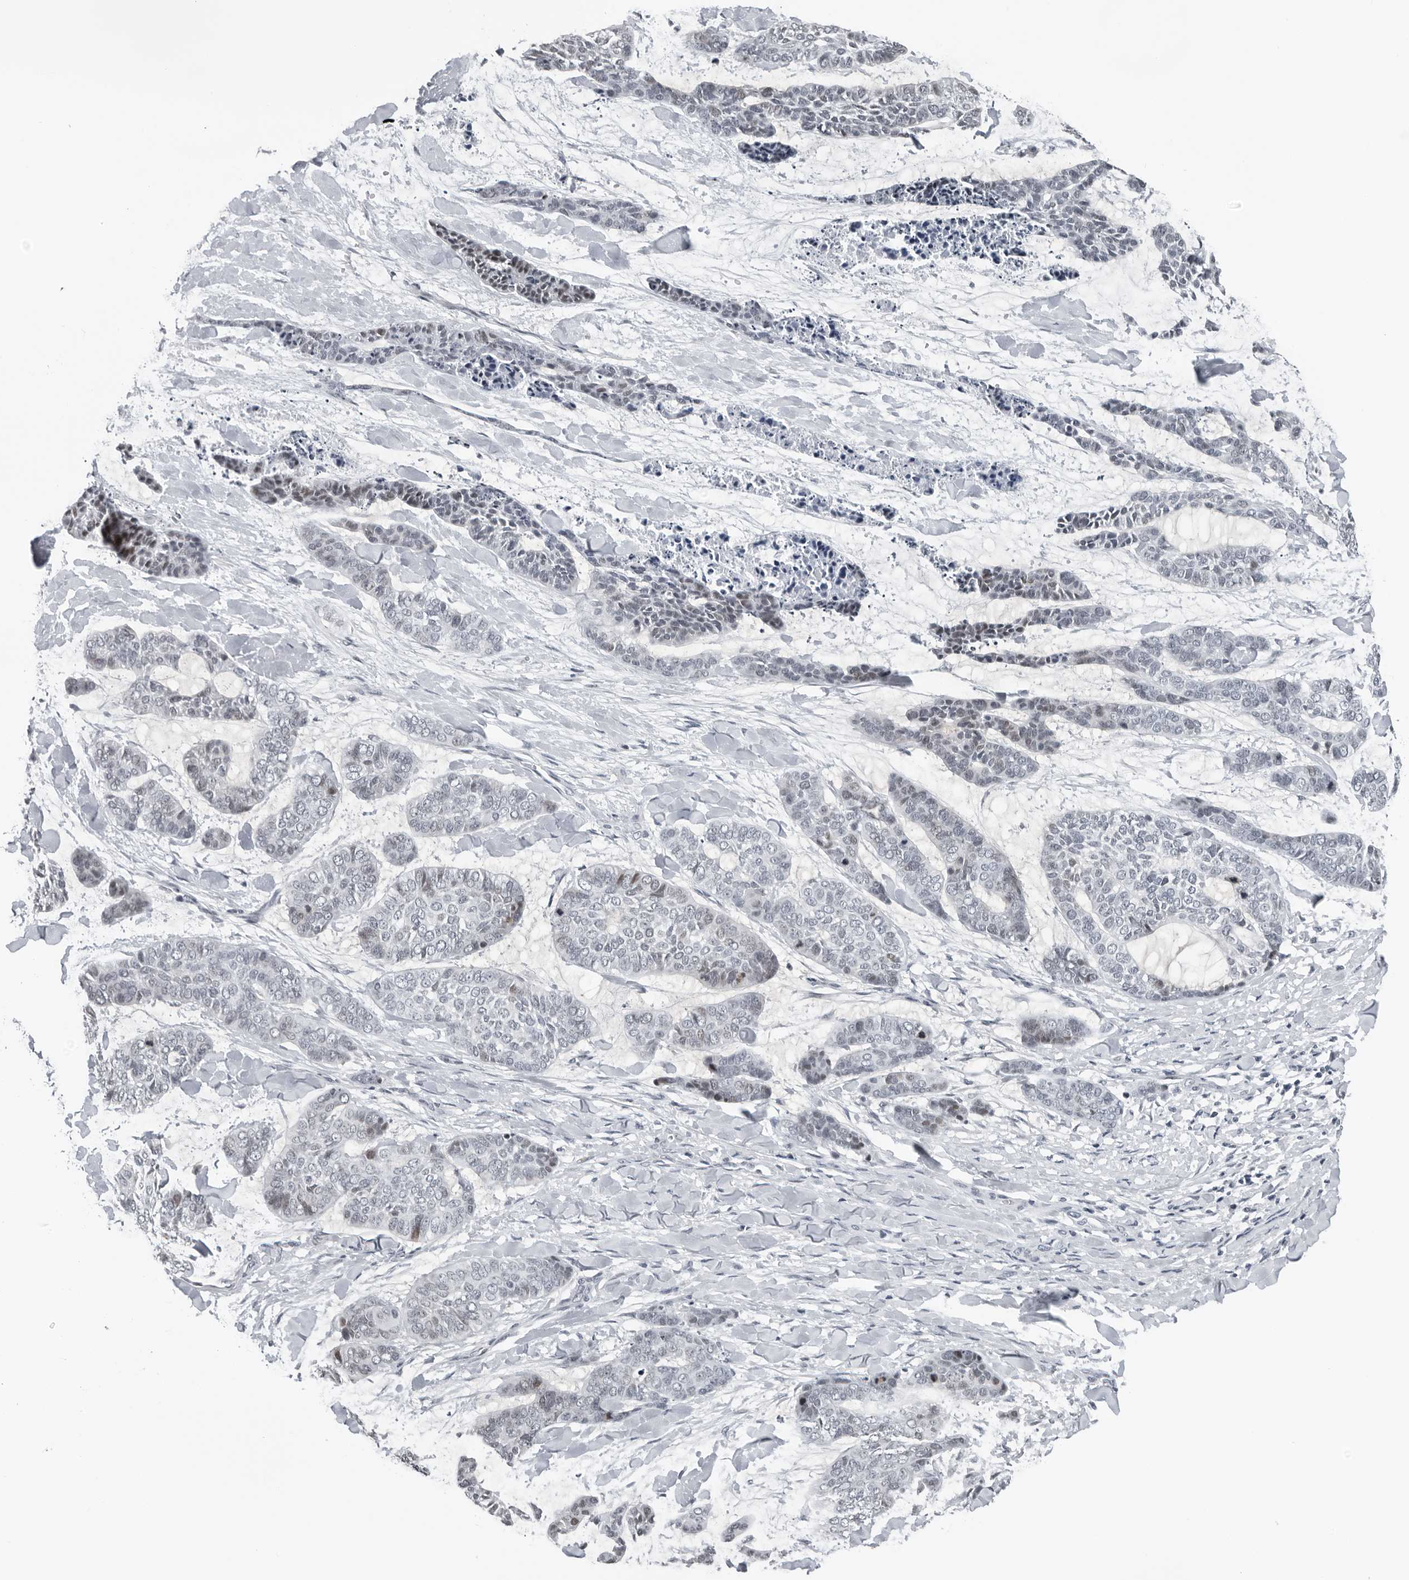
{"staining": {"intensity": "negative", "quantity": "none", "location": "none"}, "tissue": "skin cancer", "cell_type": "Tumor cells", "image_type": "cancer", "snomed": [{"axis": "morphology", "description": "Basal cell carcinoma"}, {"axis": "topography", "description": "Skin"}], "caption": "Basal cell carcinoma (skin) was stained to show a protein in brown. There is no significant expression in tumor cells.", "gene": "PPP1R42", "patient": {"sex": "female", "age": 64}}